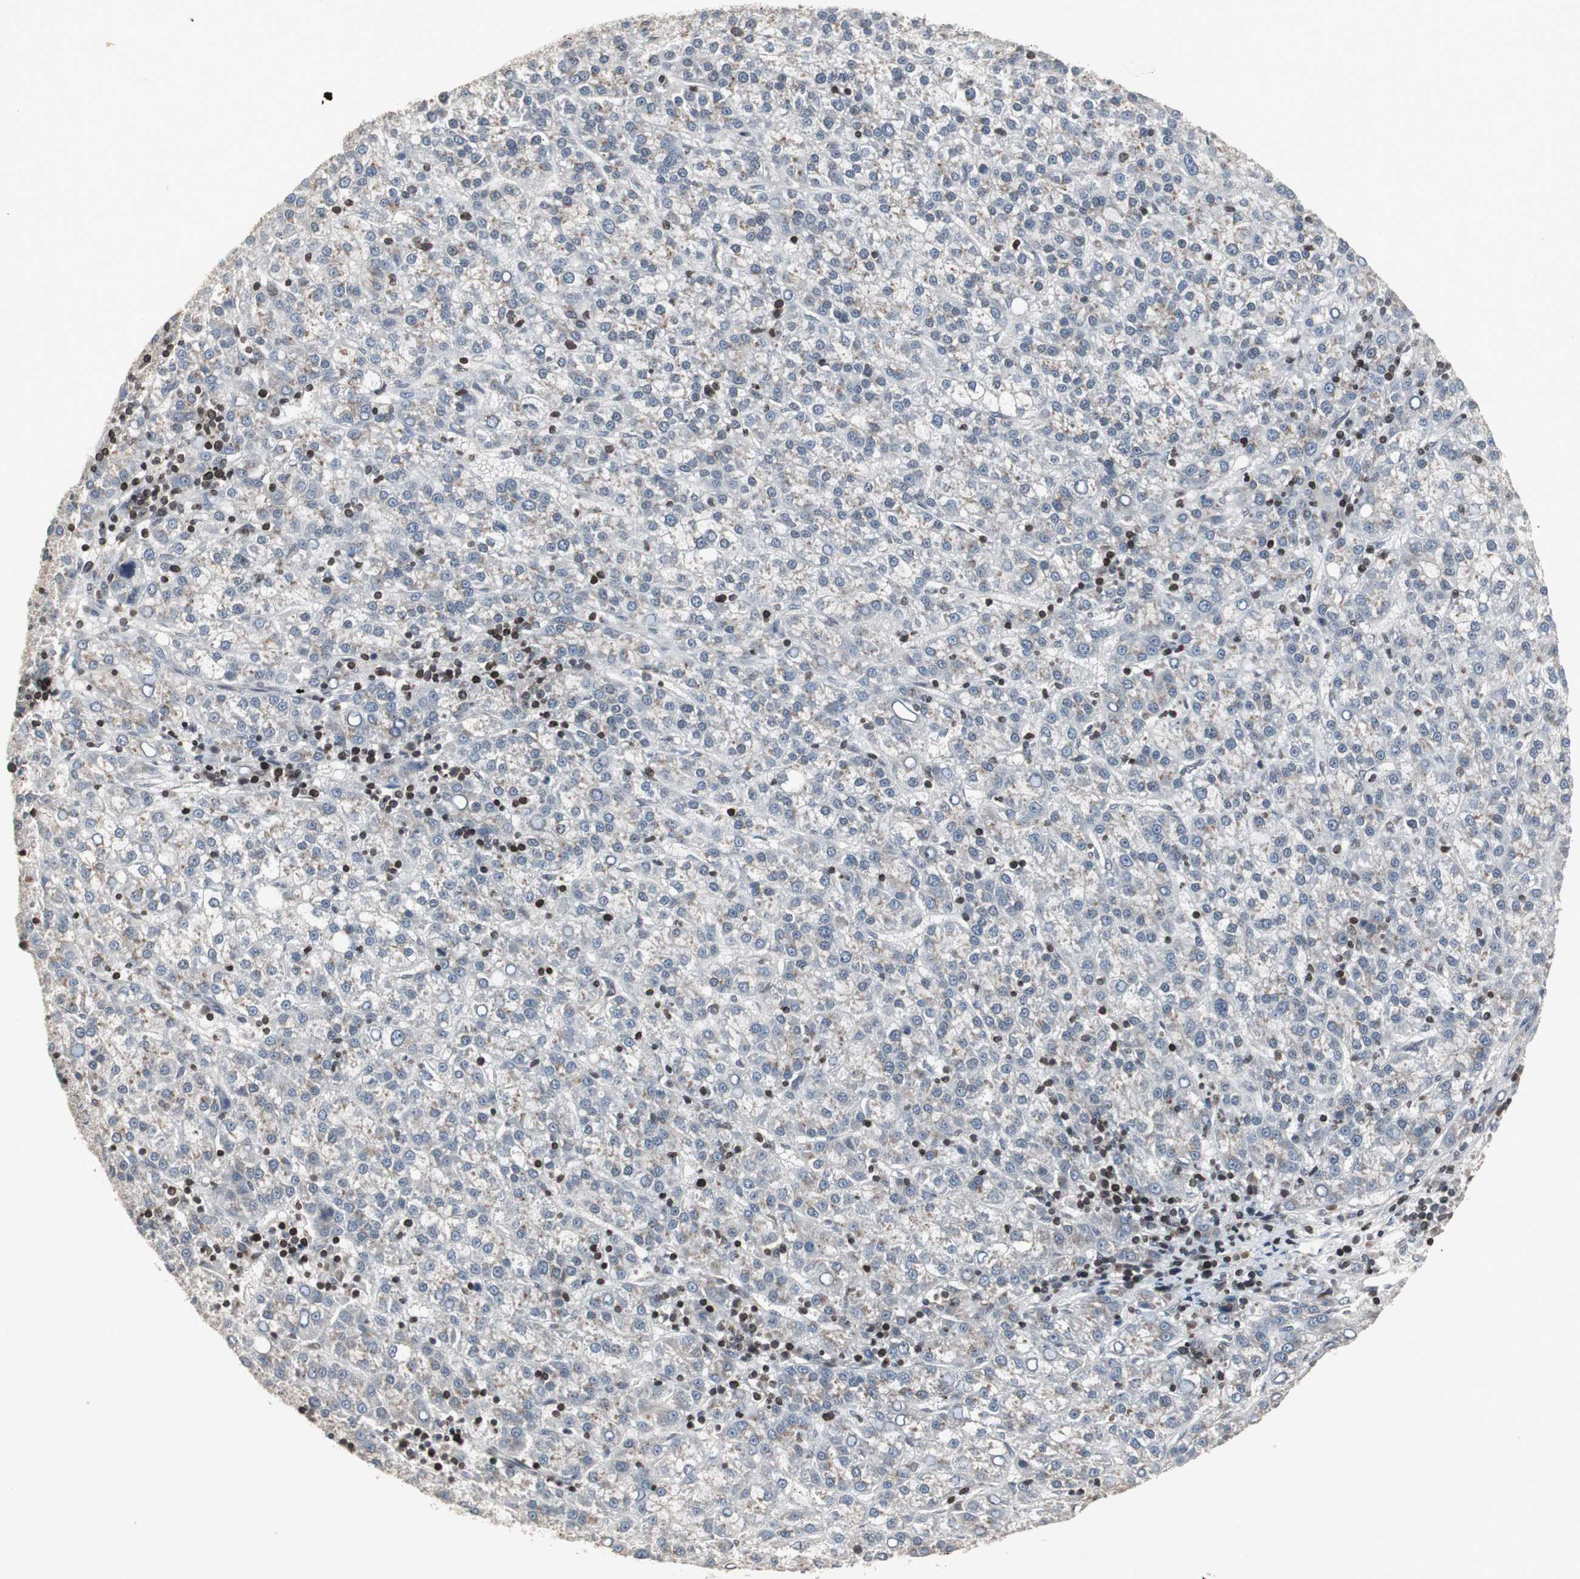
{"staining": {"intensity": "weak", "quantity": "<25%", "location": "cytoplasmic/membranous"}, "tissue": "liver cancer", "cell_type": "Tumor cells", "image_type": "cancer", "snomed": [{"axis": "morphology", "description": "Carcinoma, Hepatocellular, NOS"}, {"axis": "topography", "description": "Liver"}], "caption": "The histopathology image displays no significant expression in tumor cells of hepatocellular carcinoma (liver). (DAB (3,3'-diaminobenzidine) immunohistochemistry (IHC) visualized using brightfield microscopy, high magnification).", "gene": "ZNF396", "patient": {"sex": "female", "age": 58}}